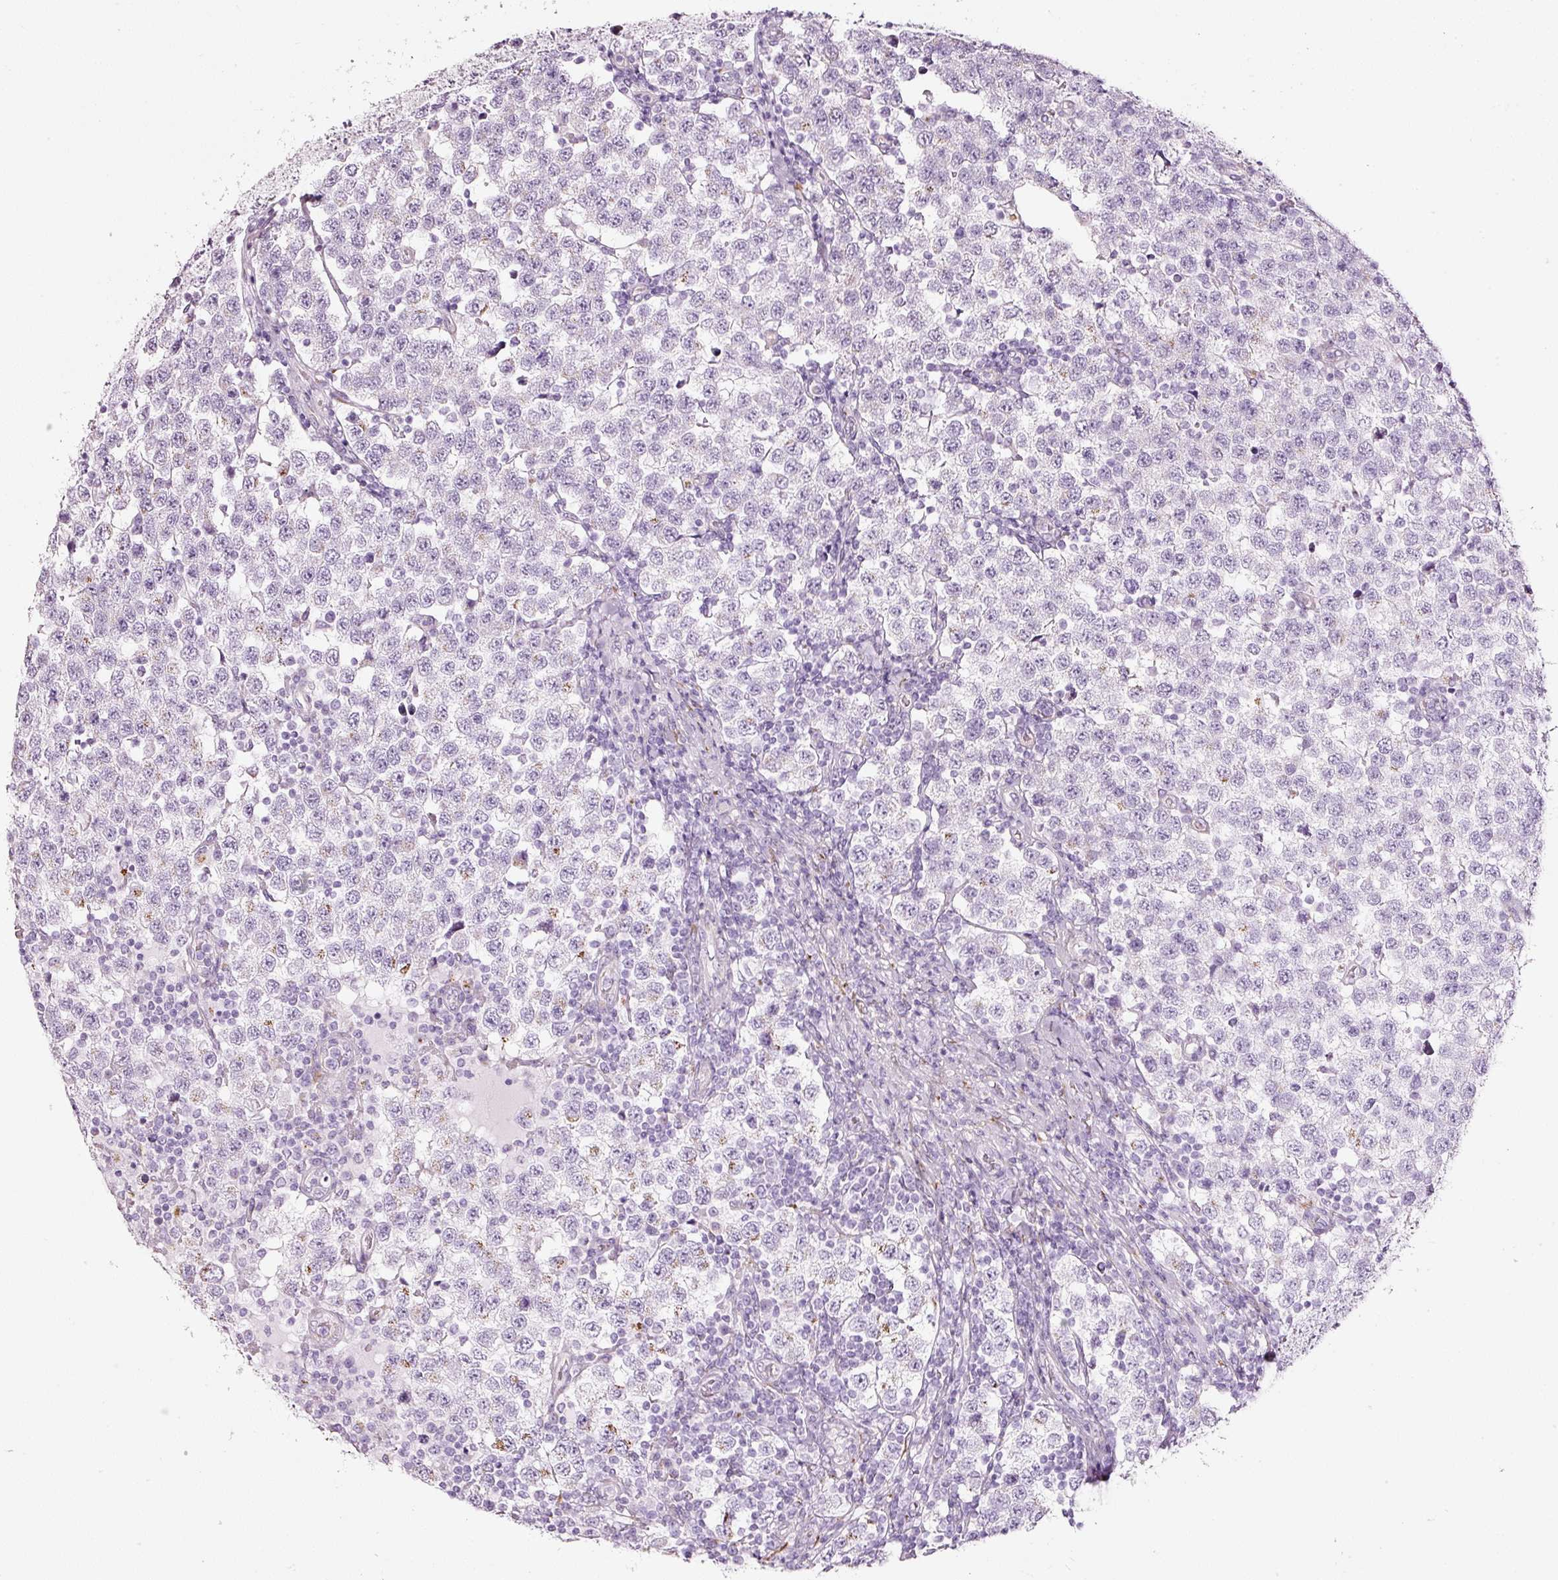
{"staining": {"intensity": "negative", "quantity": "none", "location": "none"}, "tissue": "testis cancer", "cell_type": "Tumor cells", "image_type": "cancer", "snomed": [{"axis": "morphology", "description": "Seminoma, NOS"}, {"axis": "topography", "description": "Testis"}], "caption": "This is an immunohistochemistry (IHC) image of human seminoma (testis). There is no positivity in tumor cells.", "gene": "SDF4", "patient": {"sex": "male", "age": 34}}